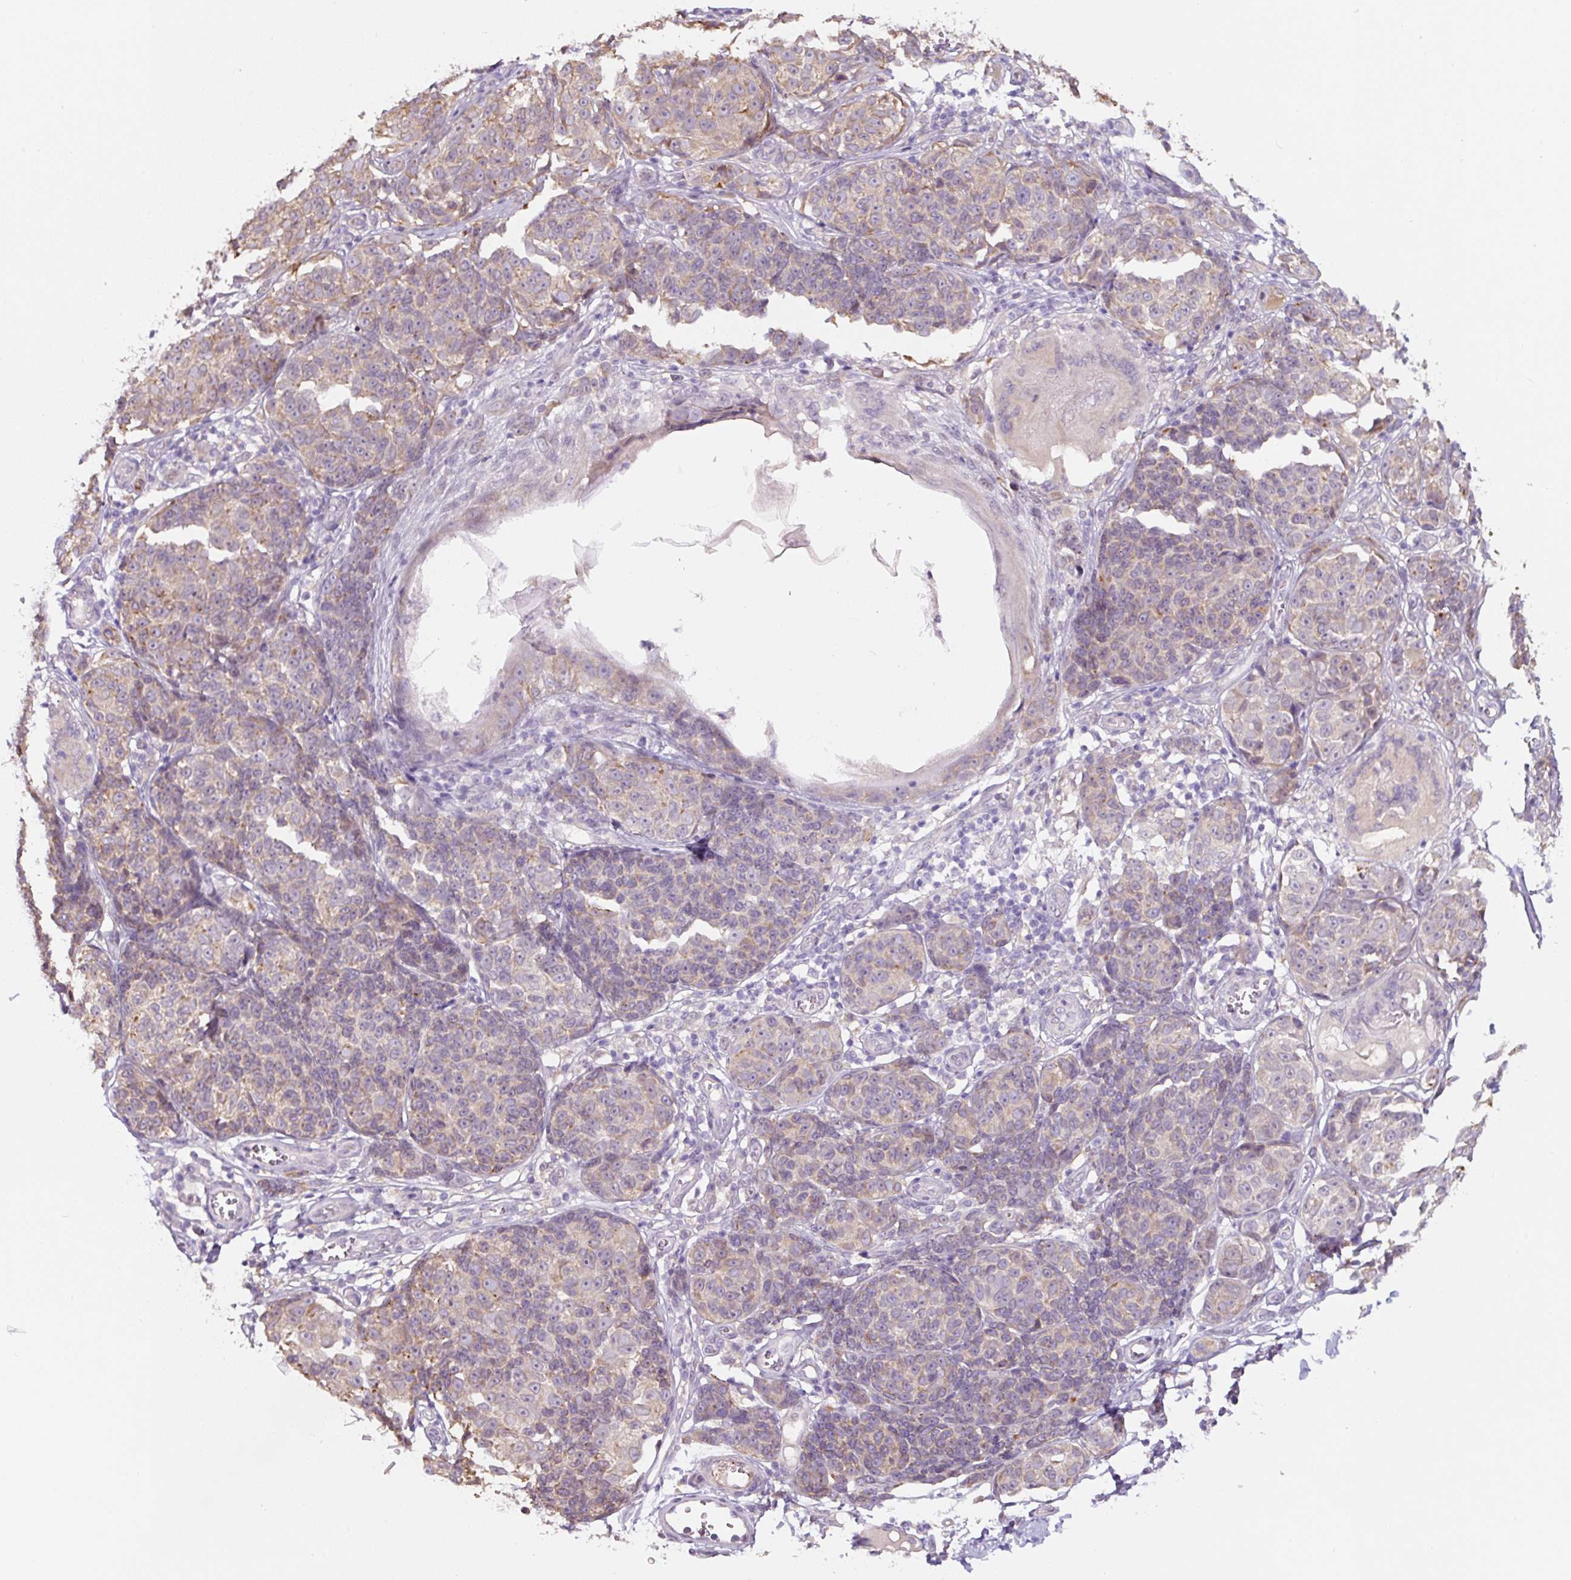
{"staining": {"intensity": "weak", "quantity": "25%-75%", "location": "cytoplasmic/membranous"}, "tissue": "melanoma", "cell_type": "Tumor cells", "image_type": "cancer", "snomed": [{"axis": "morphology", "description": "Malignant melanoma, NOS"}, {"axis": "topography", "description": "Skin"}], "caption": "An image showing weak cytoplasmic/membranous staining in approximately 25%-75% of tumor cells in malignant melanoma, as visualized by brown immunohistochemical staining.", "gene": "ASRGL1", "patient": {"sex": "male", "age": 73}}